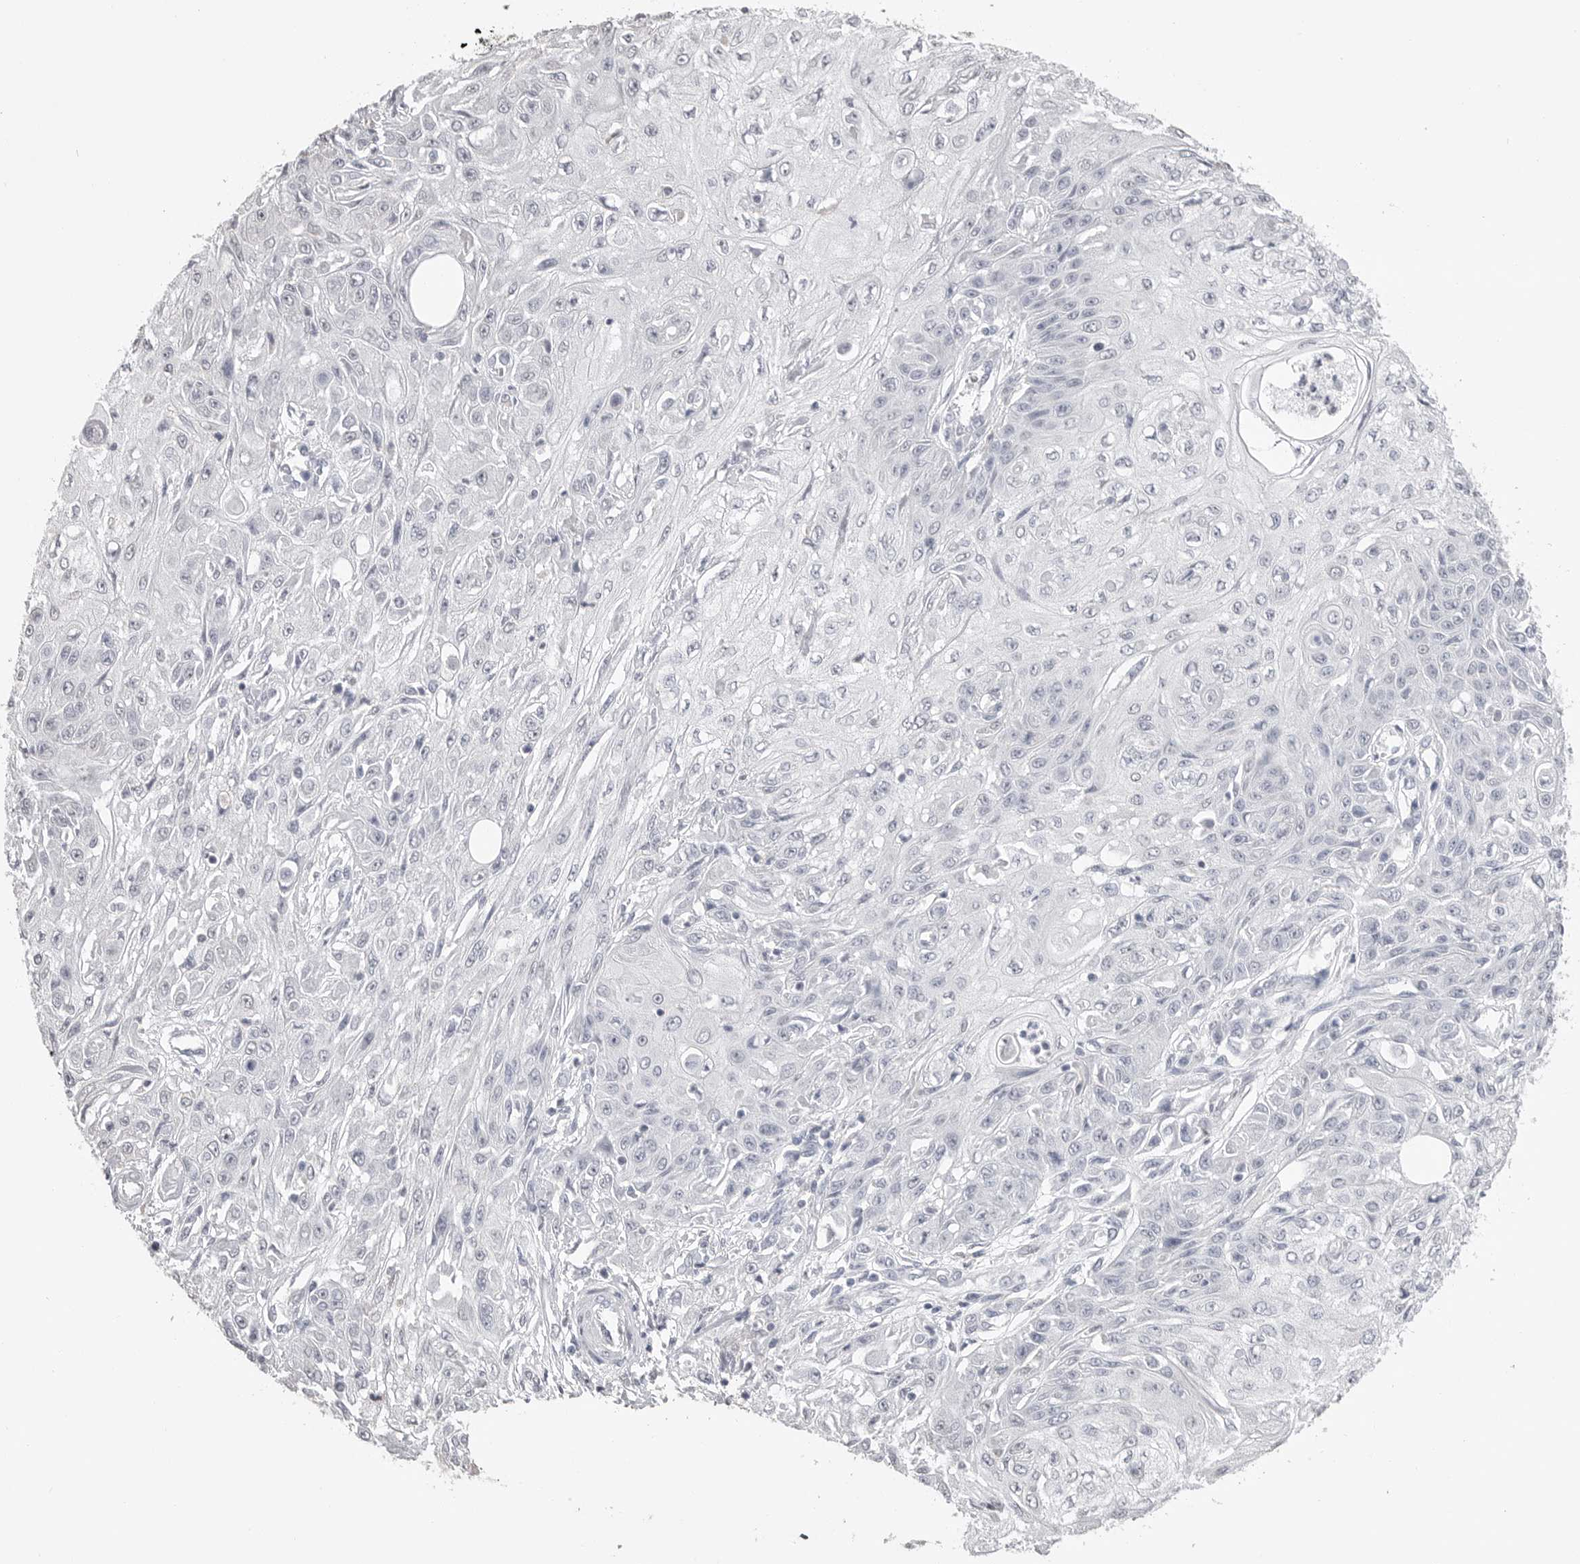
{"staining": {"intensity": "negative", "quantity": "none", "location": "none"}, "tissue": "skin cancer", "cell_type": "Tumor cells", "image_type": "cancer", "snomed": [{"axis": "morphology", "description": "Squamous cell carcinoma, NOS"}, {"axis": "morphology", "description": "Squamous cell carcinoma, metastatic, NOS"}, {"axis": "topography", "description": "Skin"}, {"axis": "topography", "description": "Lymph node"}], "caption": "Tumor cells are negative for brown protein staining in skin cancer.", "gene": "ICAM5", "patient": {"sex": "male", "age": 75}}